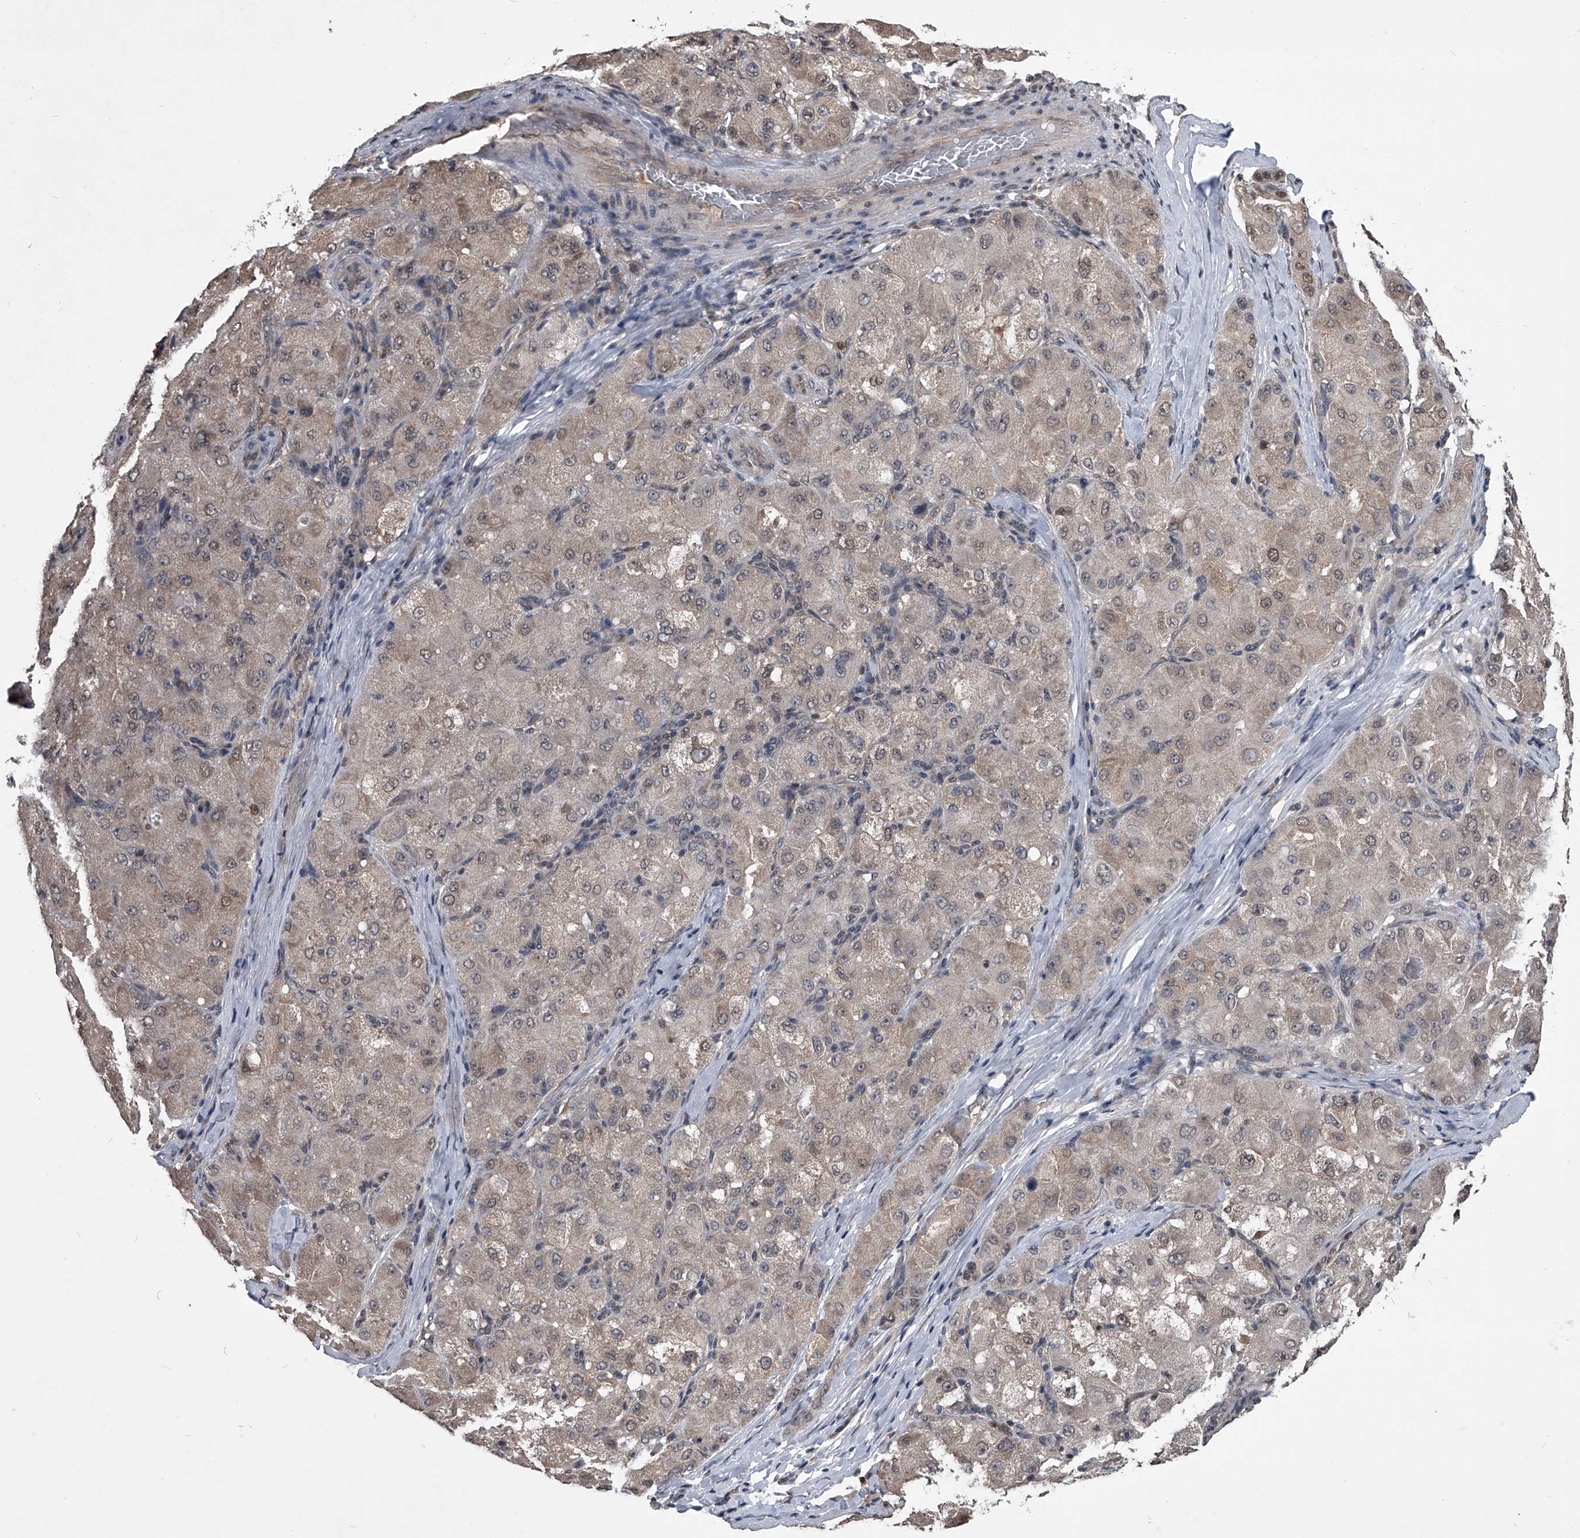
{"staining": {"intensity": "weak", "quantity": "25%-75%", "location": "cytoplasmic/membranous,nuclear"}, "tissue": "liver cancer", "cell_type": "Tumor cells", "image_type": "cancer", "snomed": [{"axis": "morphology", "description": "Carcinoma, Hepatocellular, NOS"}, {"axis": "topography", "description": "Liver"}], "caption": "Immunohistochemical staining of hepatocellular carcinoma (liver) reveals weak cytoplasmic/membranous and nuclear protein positivity in approximately 25%-75% of tumor cells.", "gene": "TSNAX", "patient": {"sex": "male", "age": 80}}